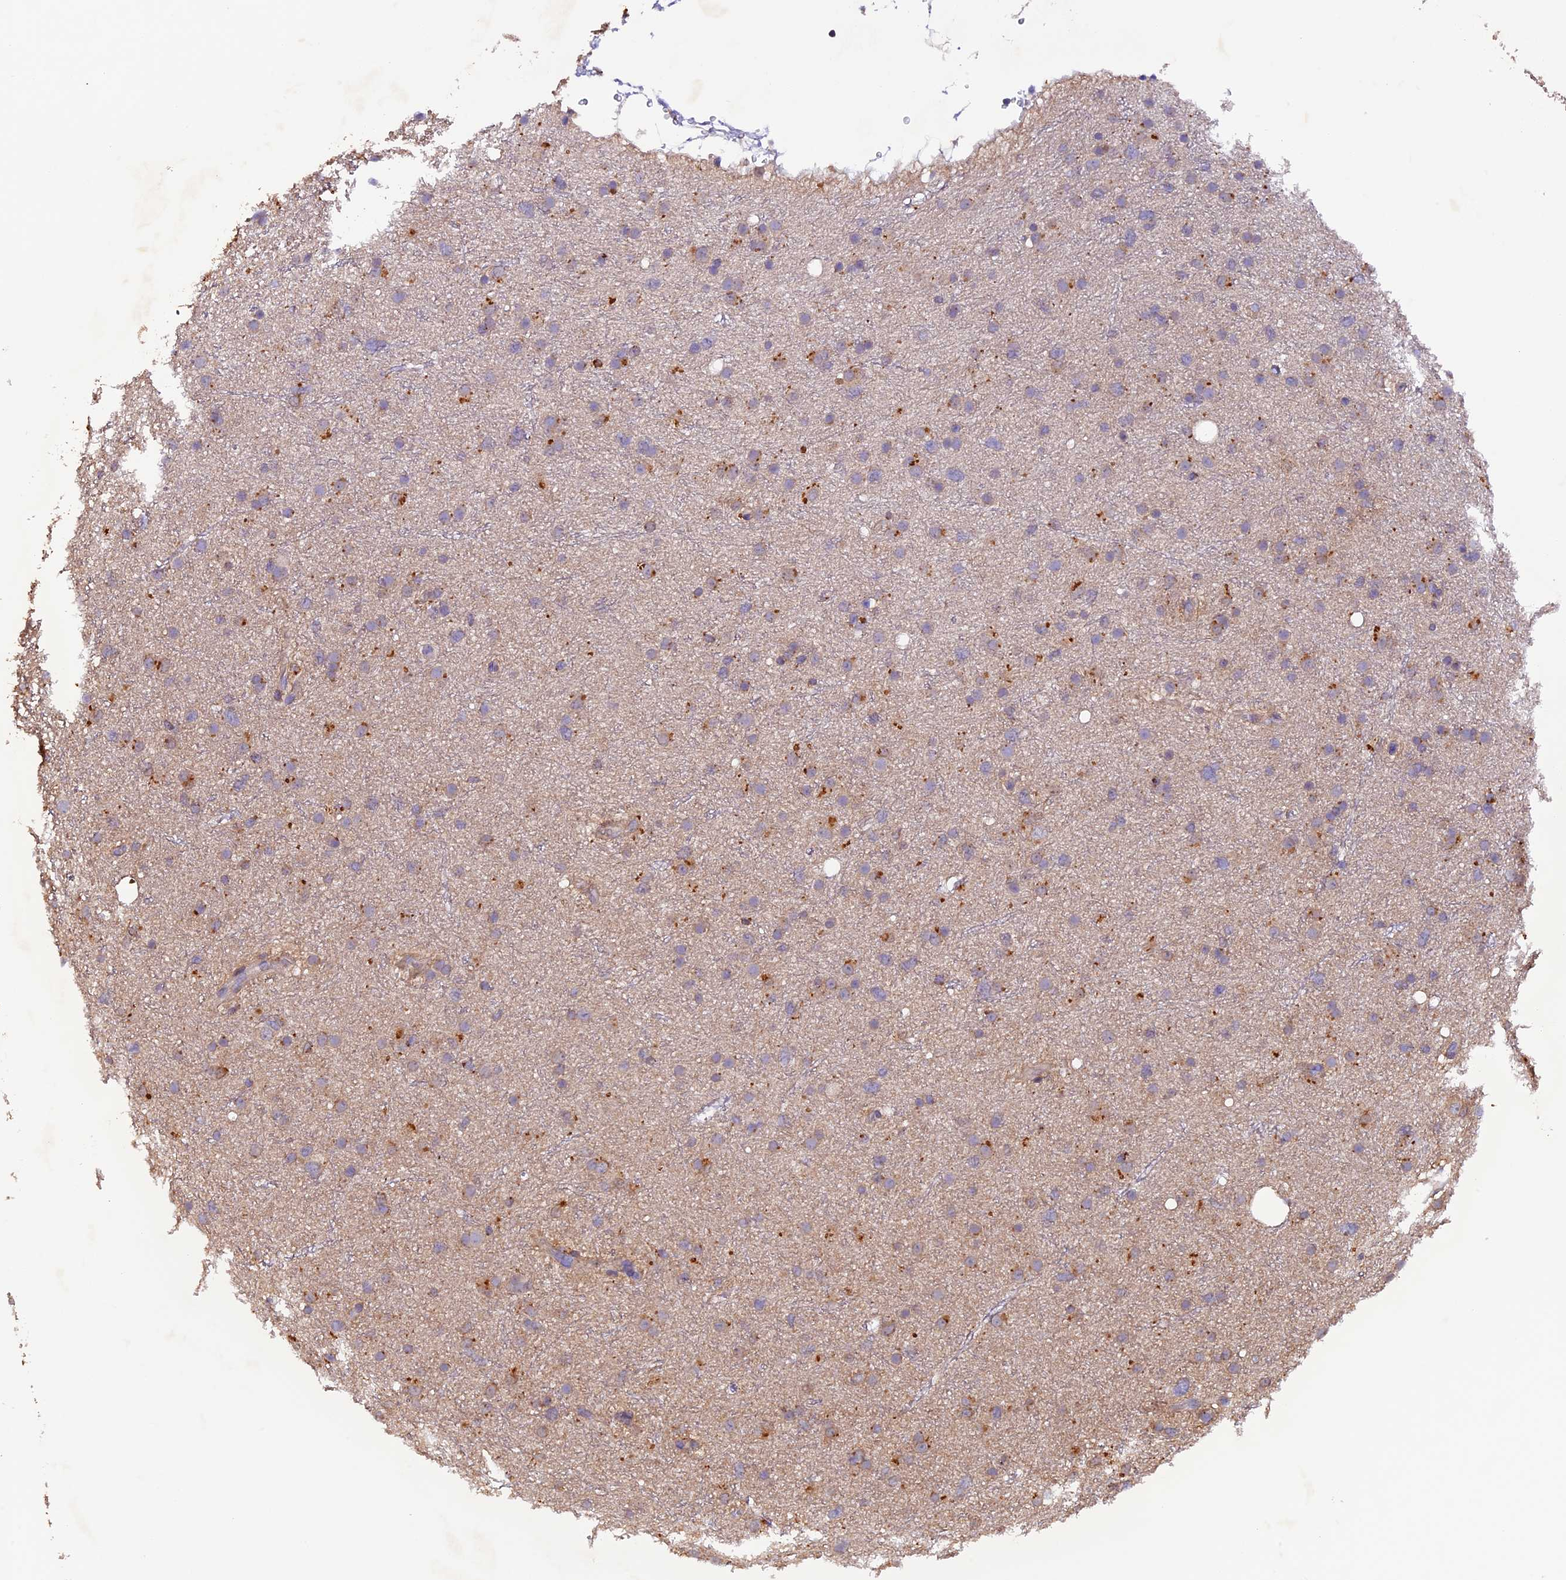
{"staining": {"intensity": "moderate", "quantity": "<25%", "location": "cytoplasmic/membranous"}, "tissue": "glioma", "cell_type": "Tumor cells", "image_type": "cancer", "snomed": [{"axis": "morphology", "description": "Glioma, malignant, Low grade"}, {"axis": "topography", "description": "Cerebral cortex"}], "caption": "Immunohistochemistry (DAB (3,3'-diaminobenzidine)) staining of malignant glioma (low-grade) displays moderate cytoplasmic/membranous protein positivity in approximately <25% of tumor cells.", "gene": "NCK2", "patient": {"sex": "female", "age": 39}}